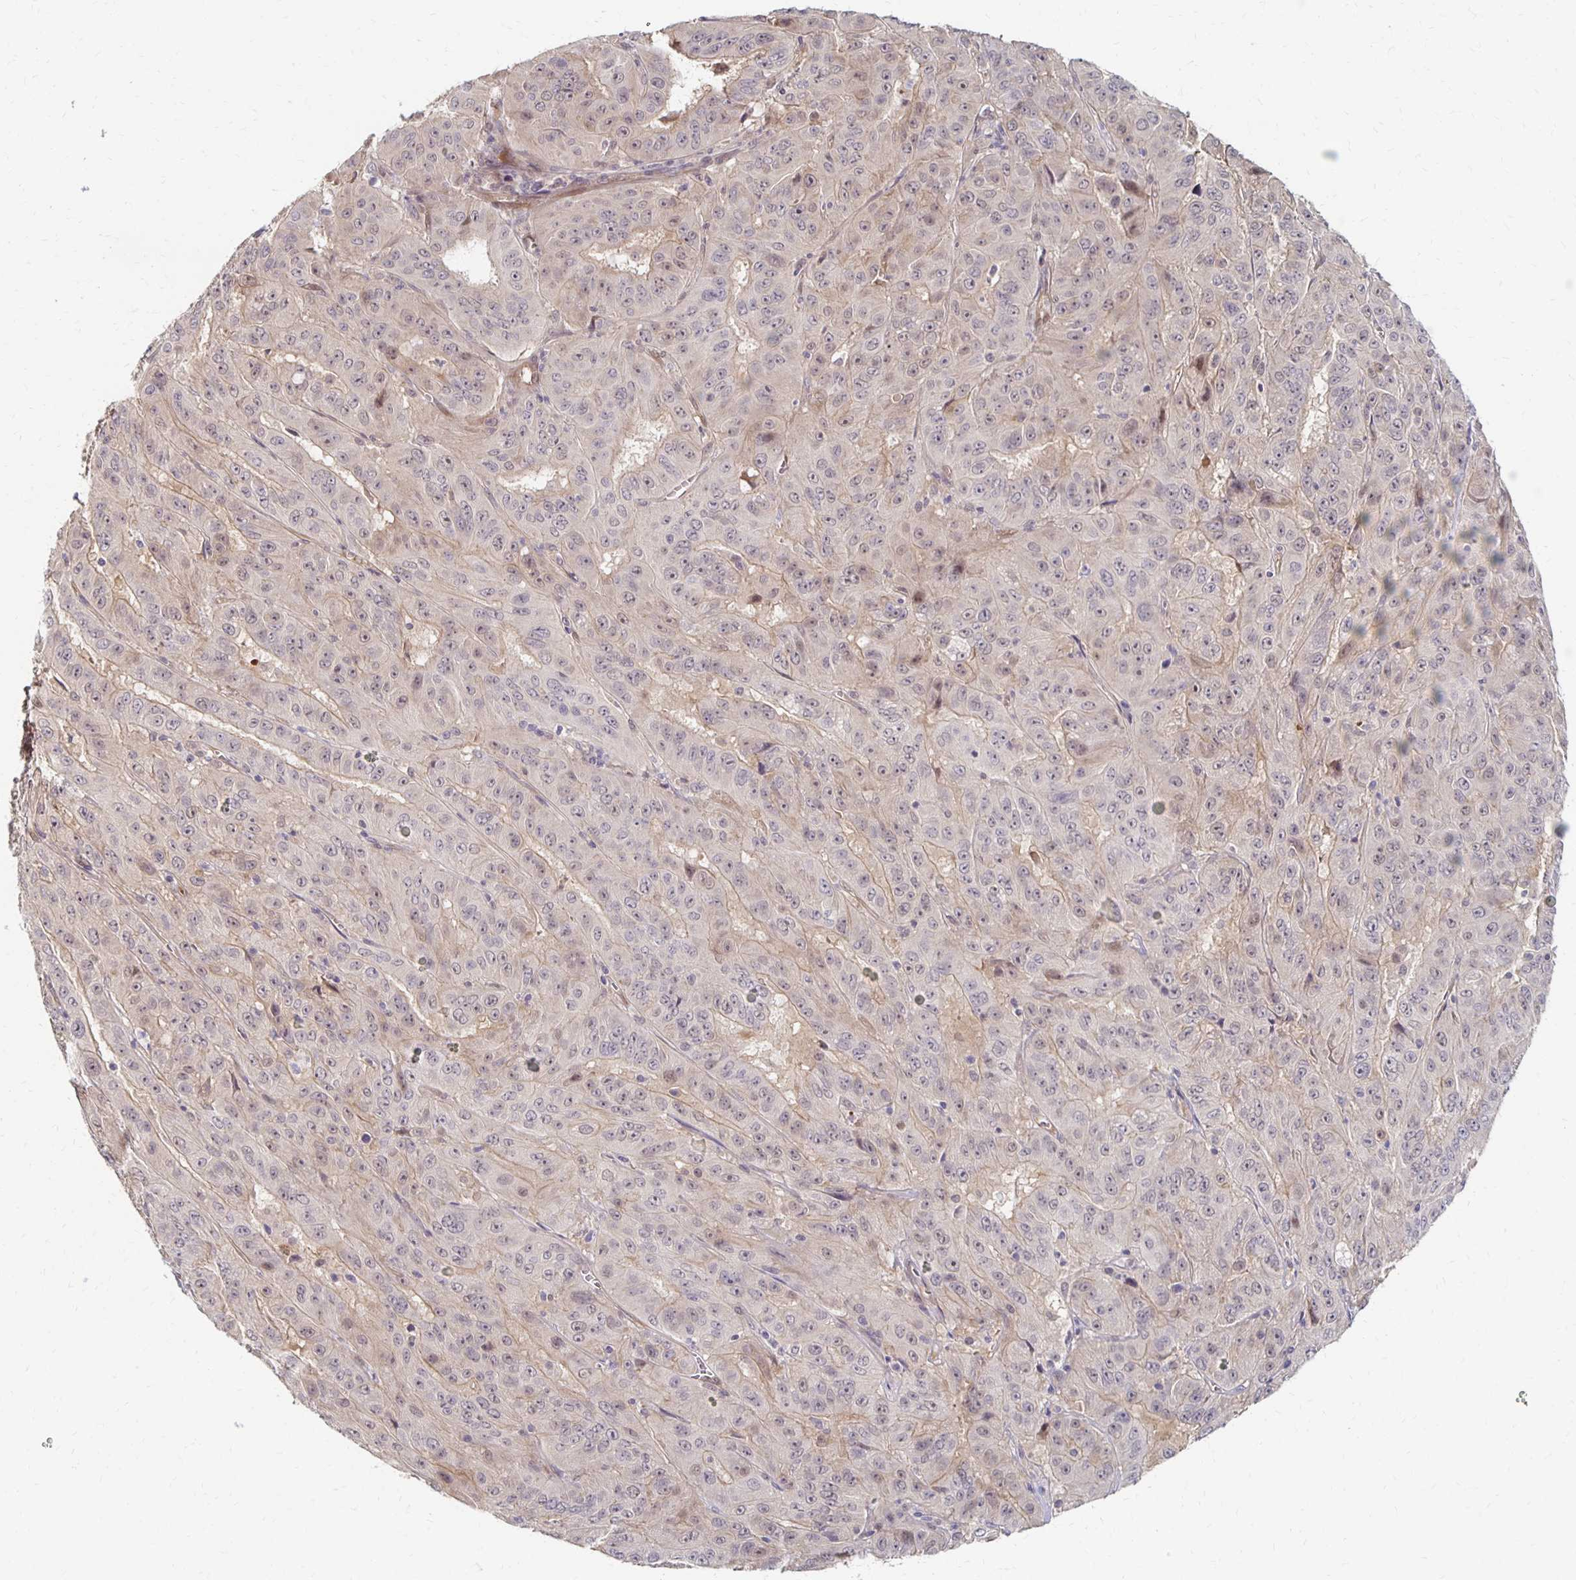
{"staining": {"intensity": "weak", "quantity": "25%-75%", "location": "cytoplasmic/membranous"}, "tissue": "pancreatic cancer", "cell_type": "Tumor cells", "image_type": "cancer", "snomed": [{"axis": "morphology", "description": "Adenocarcinoma, NOS"}, {"axis": "topography", "description": "Pancreas"}], "caption": "DAB immunohistochemical staining of human pancreatic adenocarcinoma exhibits weak cytoplasmic/membranous protein staining in about 25%-75% of tumor cells.", "gene": "PRKCB", "patient": {"sex": "male", "age": 63}}